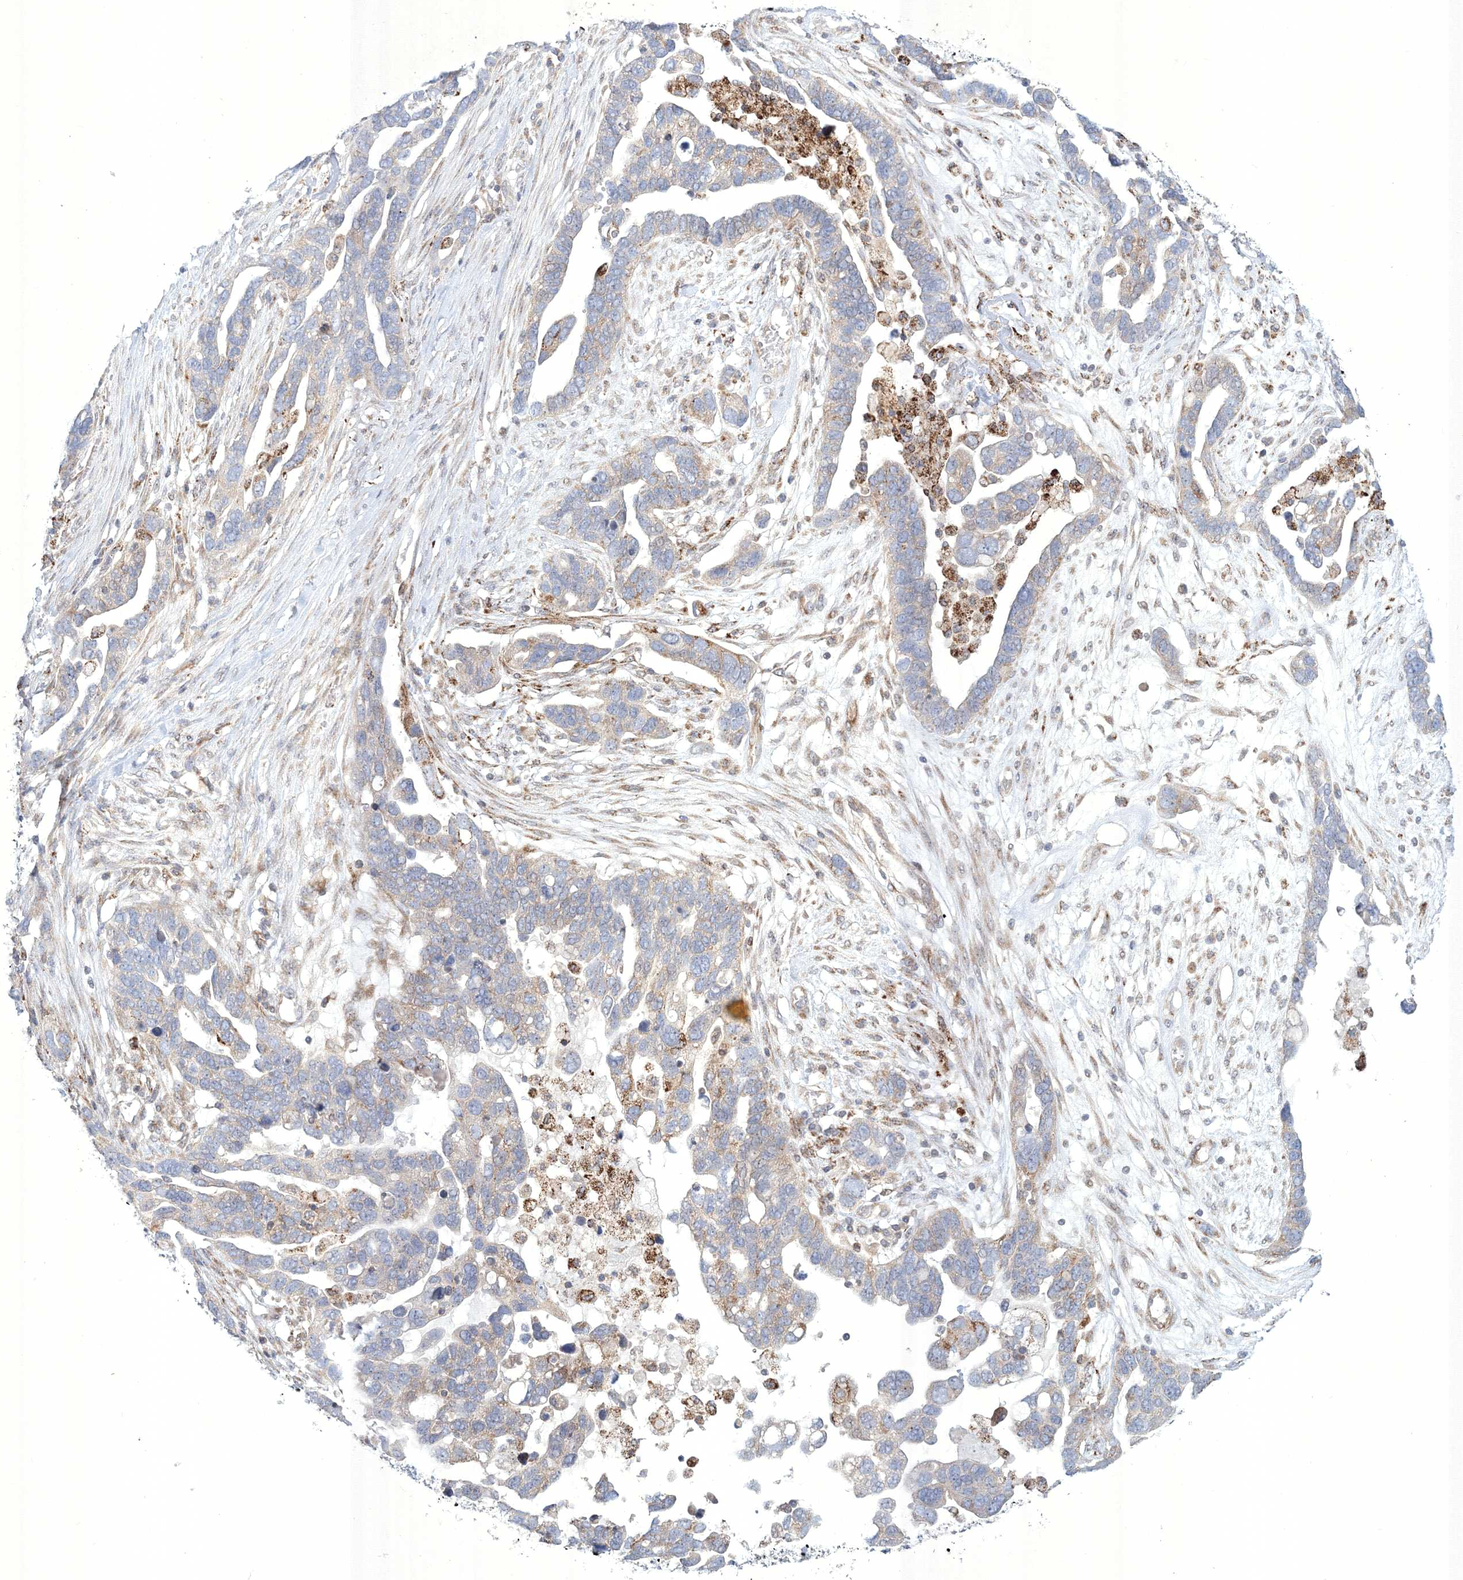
{"staining": {"intensity": "weak", "quantity": "<25%", "location": "cytoplasmic/membranous"}, "tissue": "ovarian cancer", "cell_type": "Tumor cells", "image_type": "cancer", "snomed": [{"axis": "morphology", "description": "Cystadenocarcinoma, serous, NOS"}, {"axis": "topography", "description": "Ovary"}], "caption": "DAB (3,3'-diaminobenzidine) immunohistochemical staining of human ovarian cancer demonstrates no significant expression in tumor cells.", "gene": "WDR49", "patient": {"sex": "female", "age": 54}}